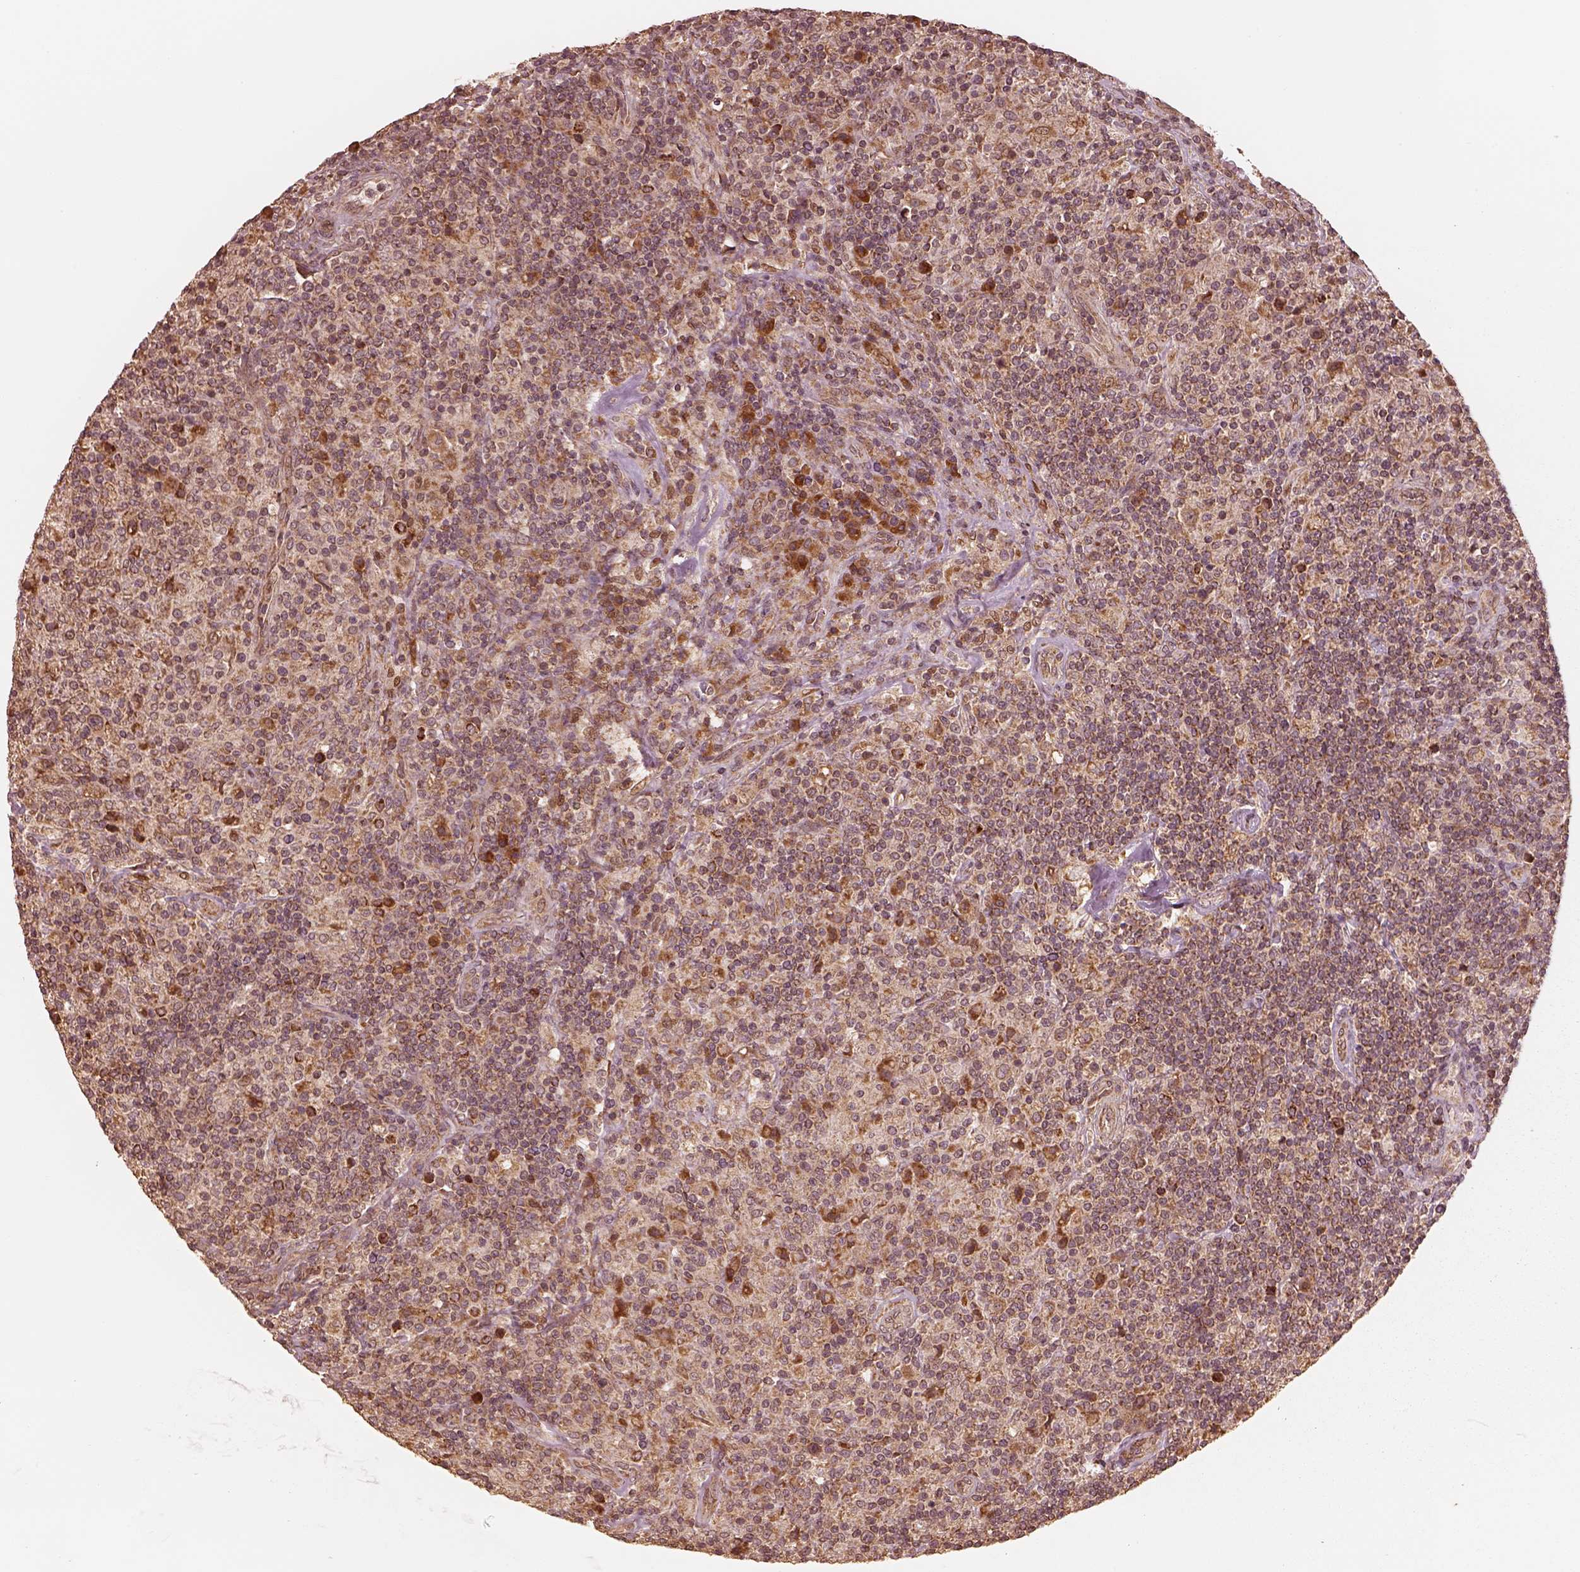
{"staining": {"intensity": "moderate", "quantity": ">75%", "location": "cytoplasmic/membranous"}, "tissue": "lymphoma", "cell_type": "Tumor cells", "image_type": "cancer", "snomed": [{"axis": "morphology", "description": "Hodgkin's disease, NOS"}, {"axis": "topography", "description": "Lymph node"}], "caption": "Tumor cells show medium levels of moderate cytoplasmic/membranous expression in about >75% of cells in human Hodgkin's disease. (Stains: DAB (3,3'-diaminobenzidine) in brown, nuclei in blue, Microscopy: brightfield microscopy at high magnification).", "gene": "DNAJC25", "patient": {"sex": "male", "age": 70}}